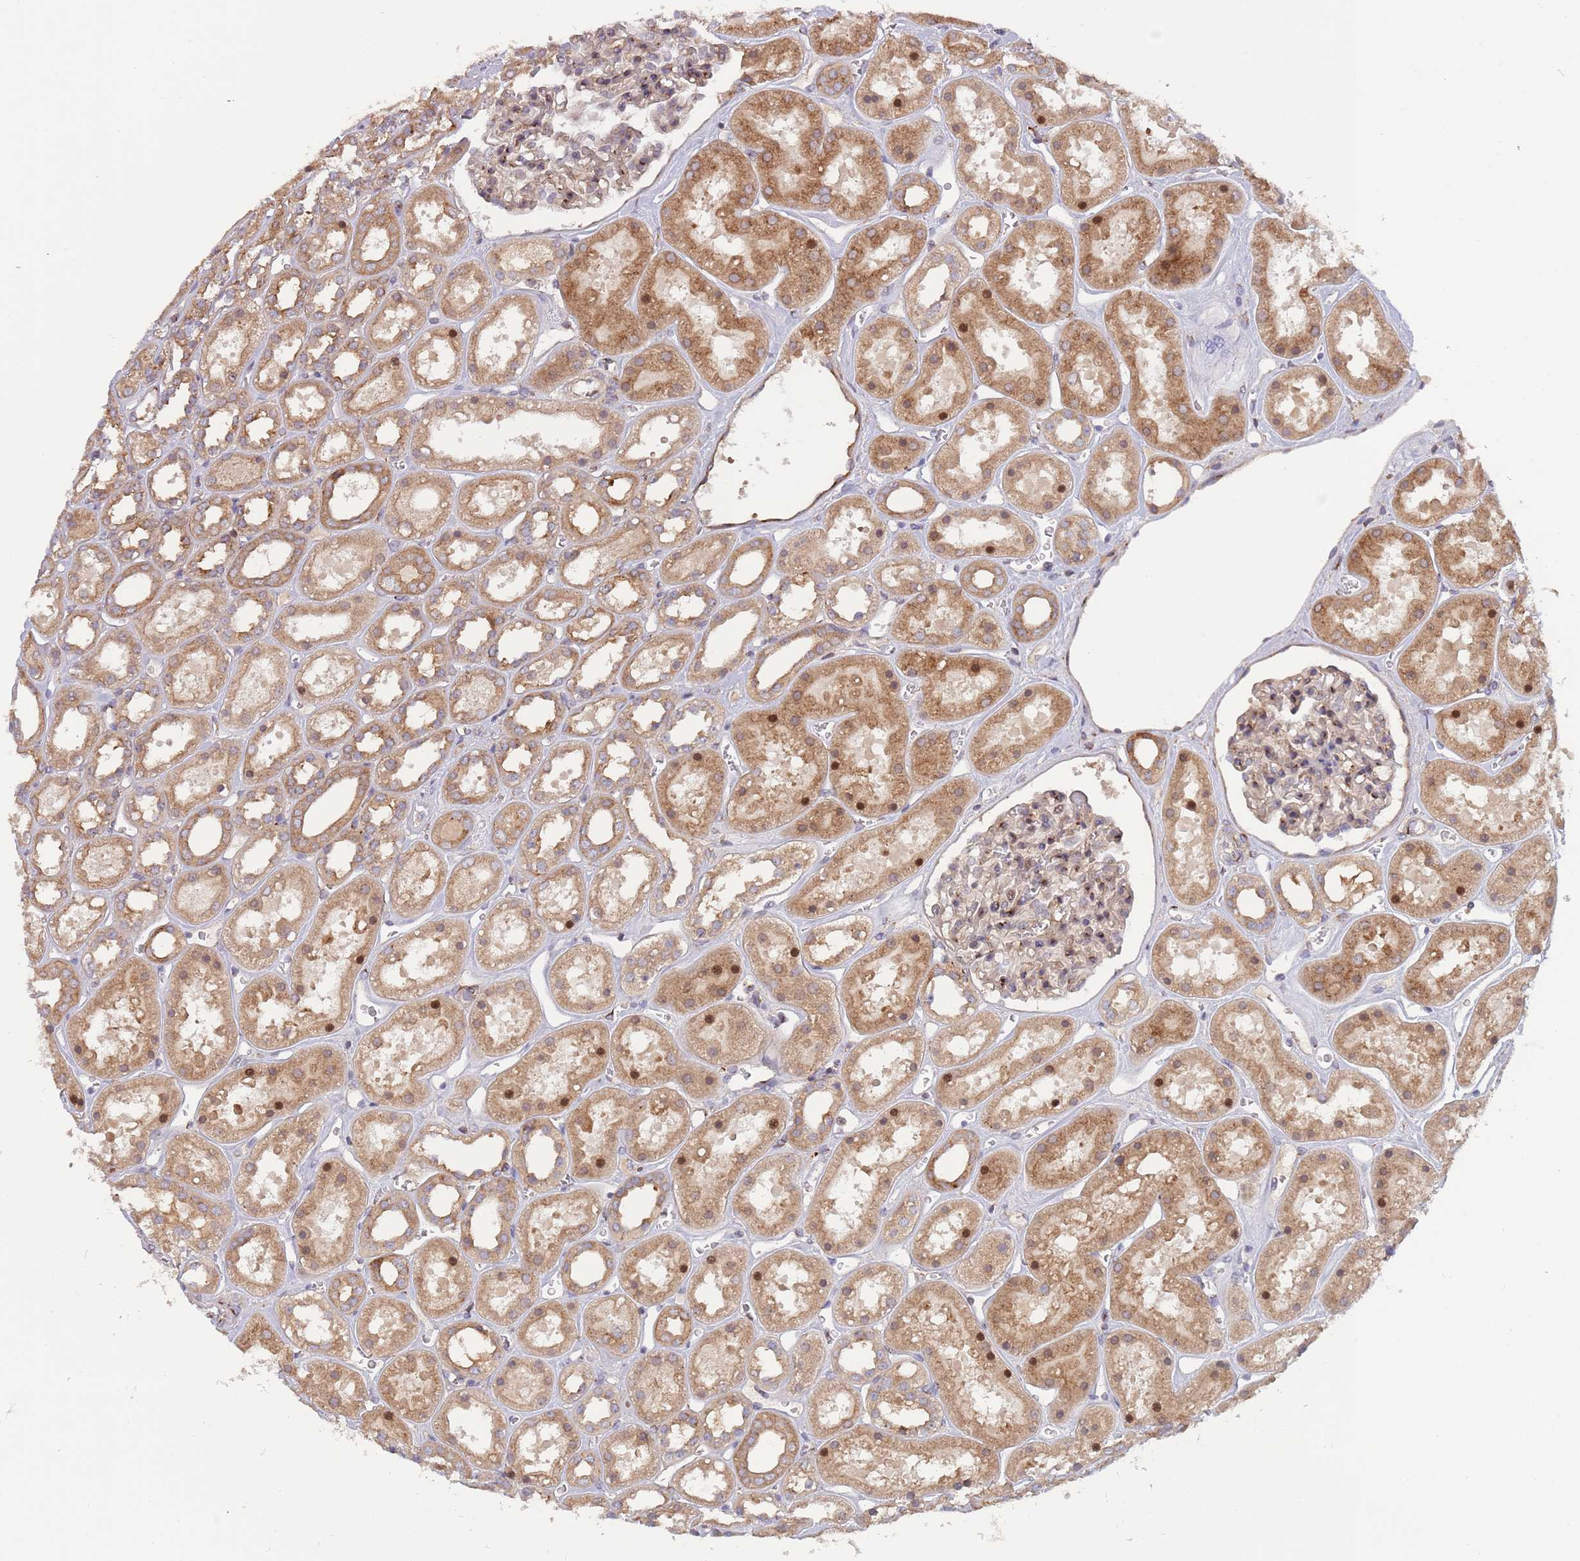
{"staining": {"intensity": "moderate", "quantity": "25%-75%", "location": "cytoplasmic/membranous,nuclear"}, "tissue": "kidney", "cell_type": "Cells in glomeruli", "image_type": "normal", "snomed": [{"axis": "morphology", "description": "Normal tissue, NOS"}, {"axis": "topography", "description": "Kidney"}], "caption": "IHC micrograph of benign human kidney stained for a protein (brown), which demonstrates medium levels of moderate cytoplasmic/membranous,nuclear staining in approximately 25%-75% of cells in glomeruli.", "gene": "BTBD7", "patient": {"sex": "female", "age": 41}}